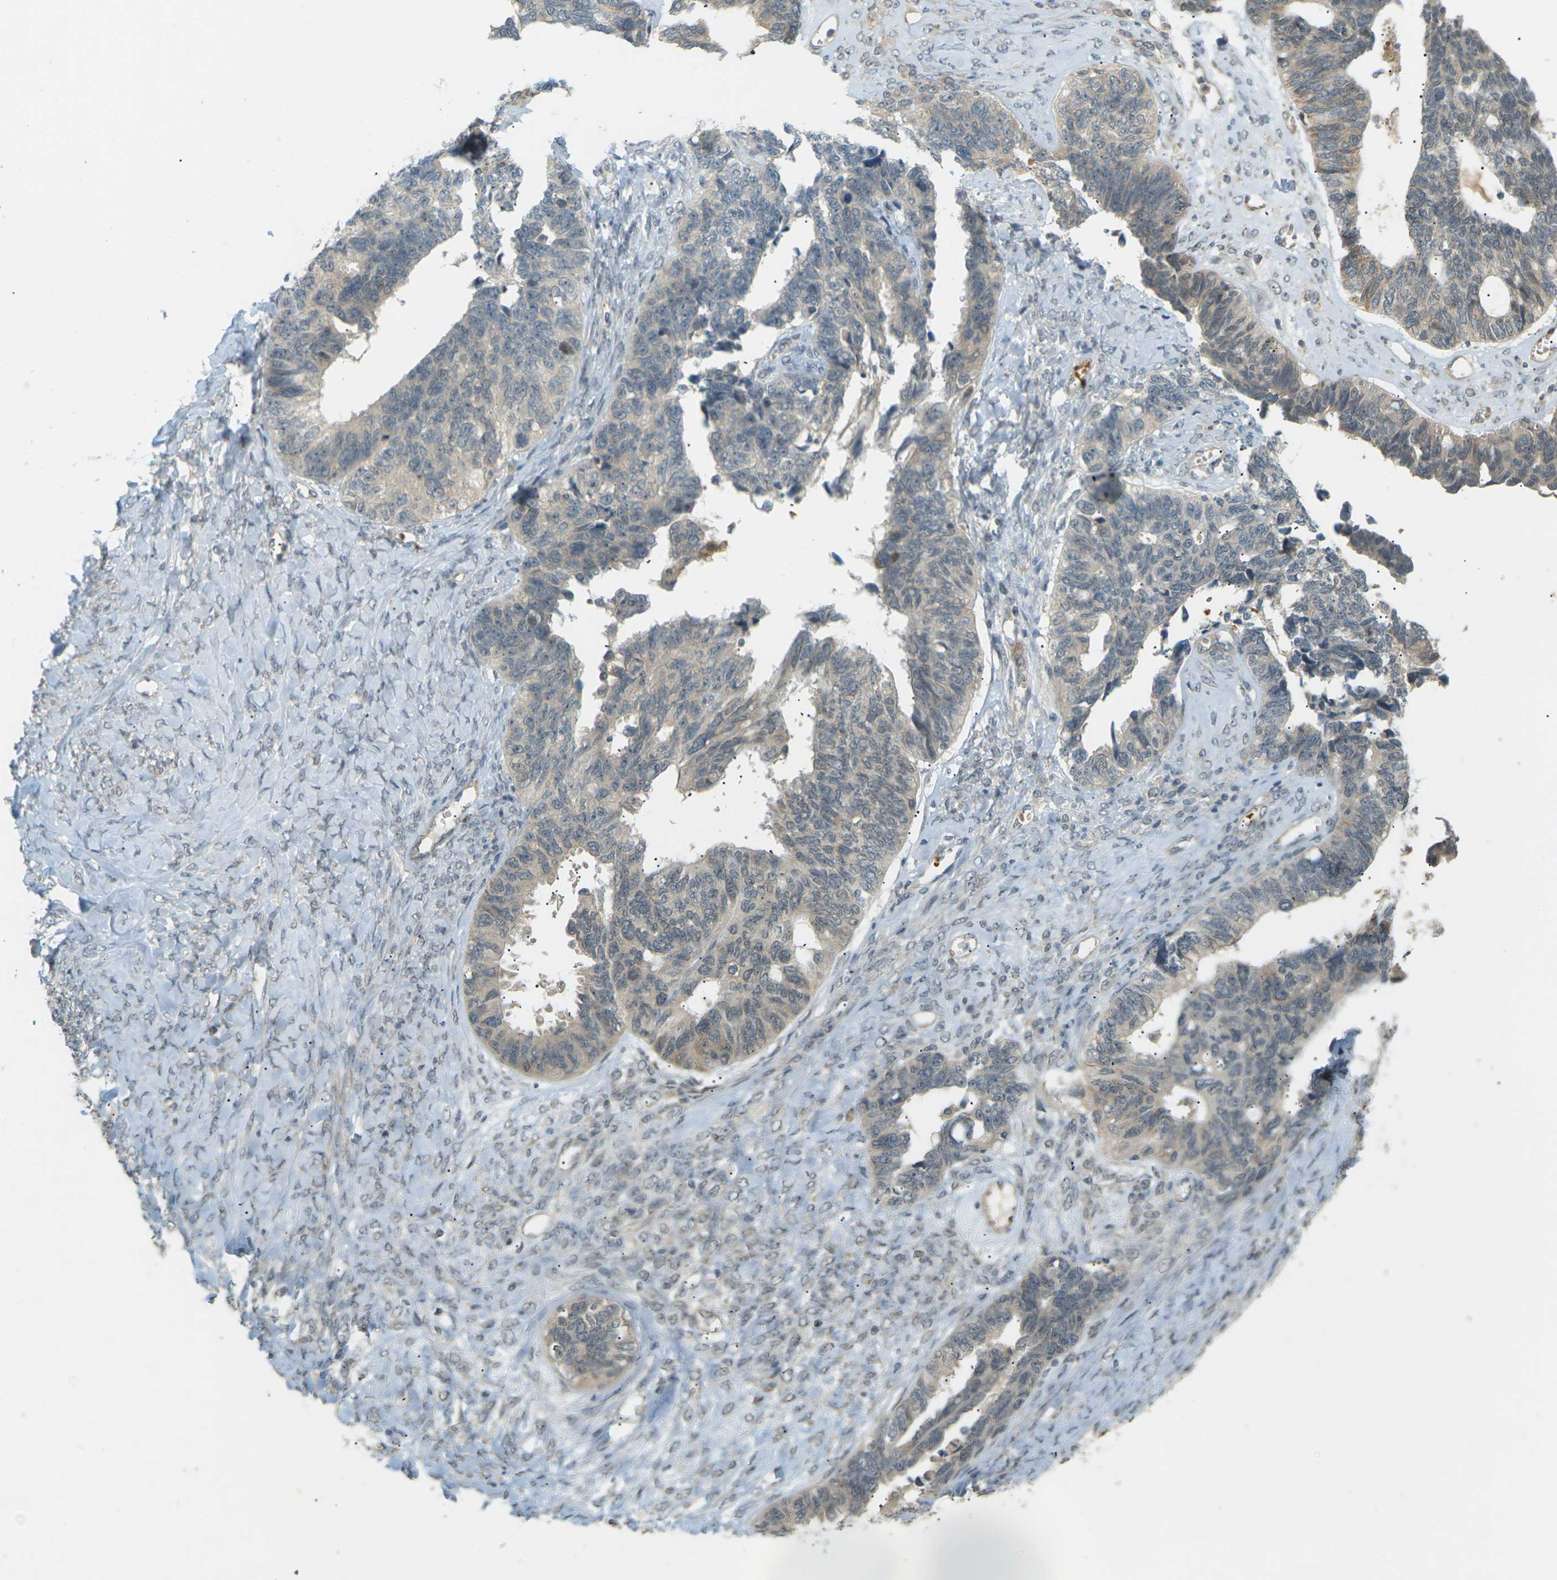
{"staining": {"intensity": "weak", "quantity": ">75%", "location": "cytoplasmic/membranous"}, "tissue": "ovarian cancer", "cell_type": "Tumor cells", "image_type": "cancer", "snomed": [{"axis": "morphology", "description": "Cystadenocarcinoma, serous, NOS"}, {"axis": "topography", "description": "Ovary"}], "caption": "Human ovarian cancer (serous cystadenocarcinoma) stained with a brown dye reveals weak cytoplasmic/membranous positive positivity in approximately >75% of tumor cells.", "gene": "SOCS6", "patient": {"sex": "female", "age": 79}}